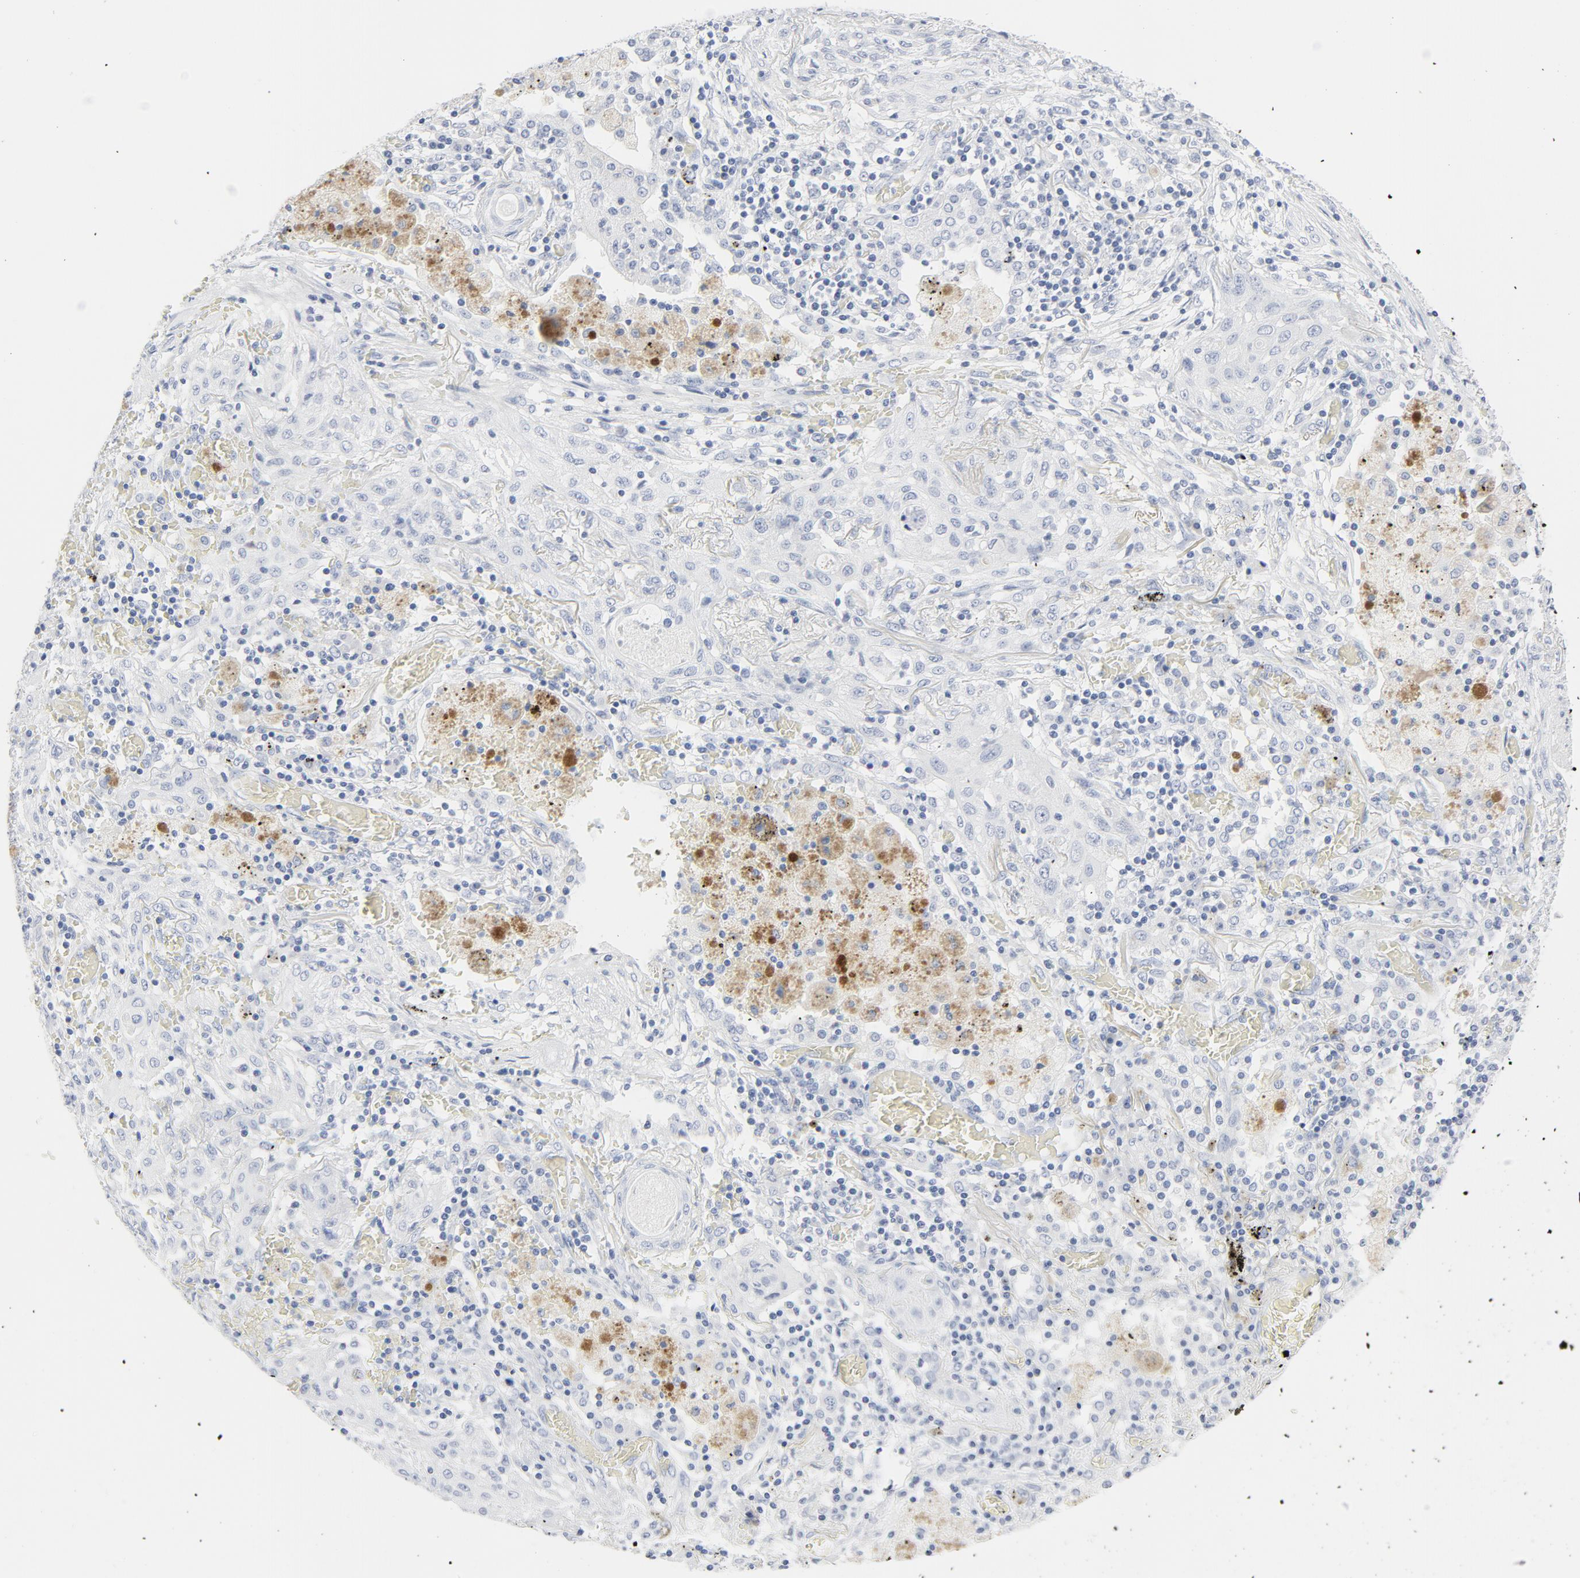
{"staining": {"intensity": "negative", "quantity": "none", "location": "none"}, "tissue": "lung cancer", "cell_type": "Tumor cells", "image_type": "cancer", "snomed": [{"axis": "morphology", "description": "Squamous cell carcinoma, NOS"}, {"axis": "topography", "description": "Lung"}], "caption": "An image of lung cancer stained for a protein shows no brown staining in tumor cells.", "gene": "TUBB1", "patient": {"sex": "female", "age": 47}}